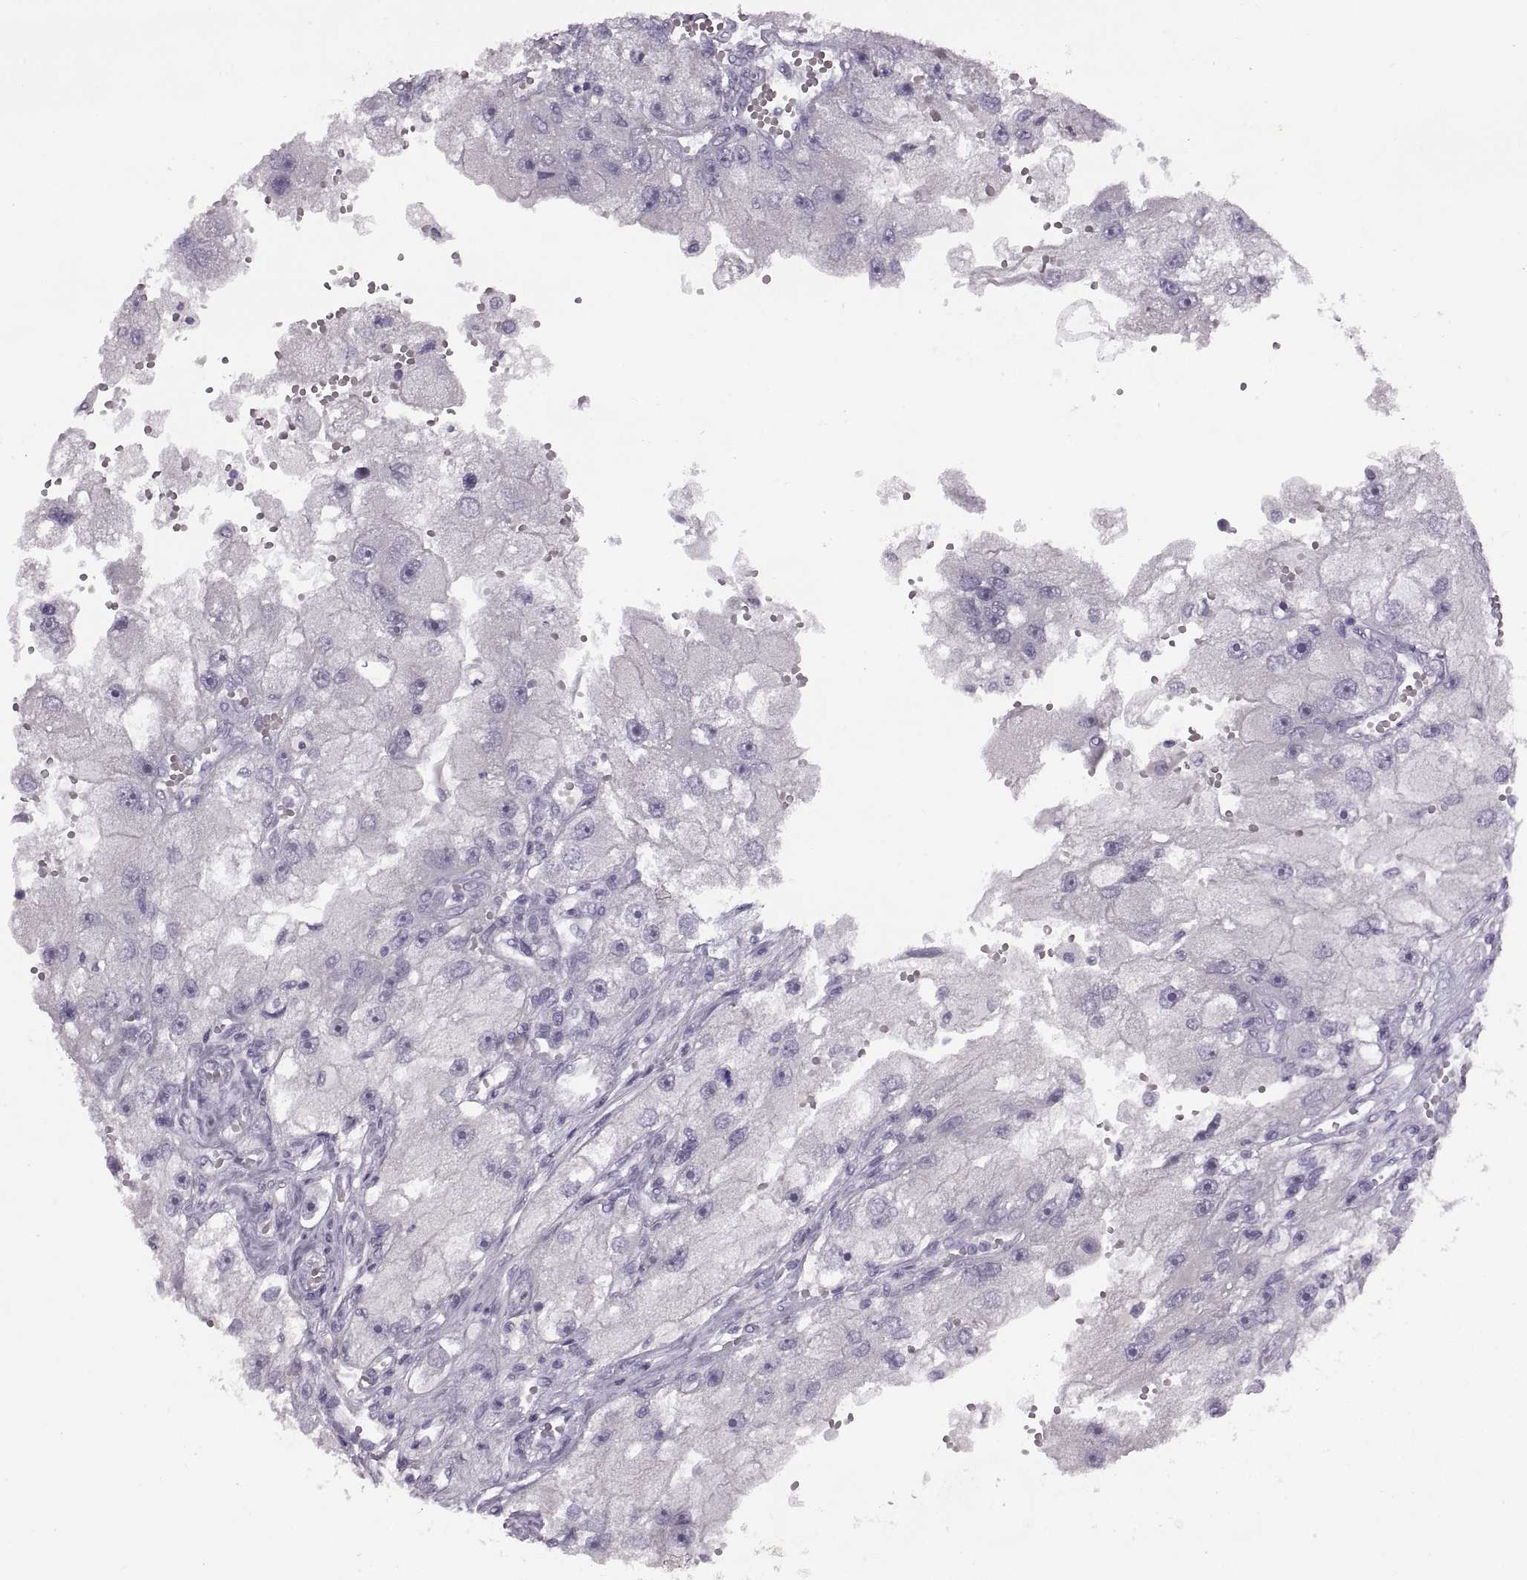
{"staining": {"intensity": "negative", "quantity": "none", "location": "none"}, "tissue": "renal cancer", "cell_type": "Tumor cells", "image_type": "cancer", "snomed": [{"axis": "morphology", "description": "Adenocarcinoma, NOS"}, {"axis": "topography", "description": "Kidney"}], "caption": "Human adenocarcinoma (renal) stained for a protein using immunohistochemistry exhibits no positivity in tumor cells.", "gene": "RSPH6A", "patient": {"sex": "male", "age": 63}}